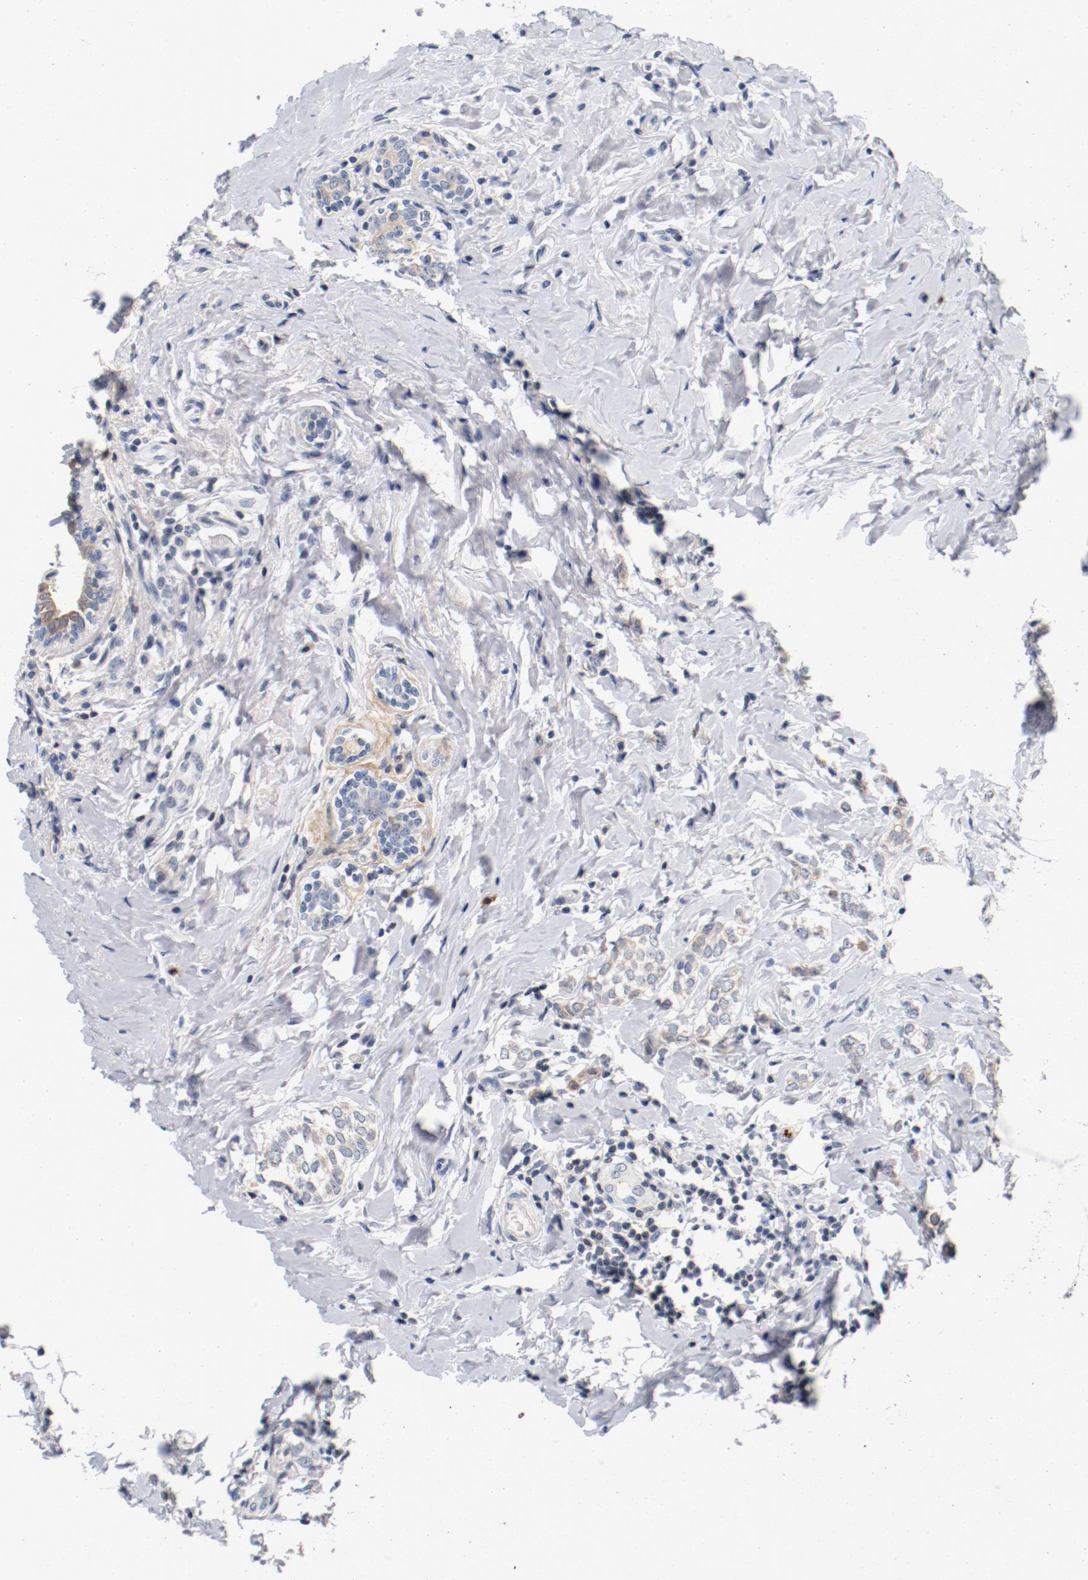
{"staining": {"intensity": "weak", "quantity": ">75%", "location": "cytoplasmic/membranous"}, "tissue": "breast cancer", "cell_type": "Tumor cells", "image_type": "cancer", "snomed": [{"axis": "morphology", "description": "Normal tissue, NOS"}, {"axis": "morphology", "description": "Lobular carcinoma"}, {"axis": "topography", "description": "Breast"}], "caption": "Protein staining demonstrates weak cytoplasmic/membranous expression in approximately >75% of tumor cells in lobular carcinoma (breast).", "gene": "PIM1", "patient": {"sex": "female", "age": 47}}